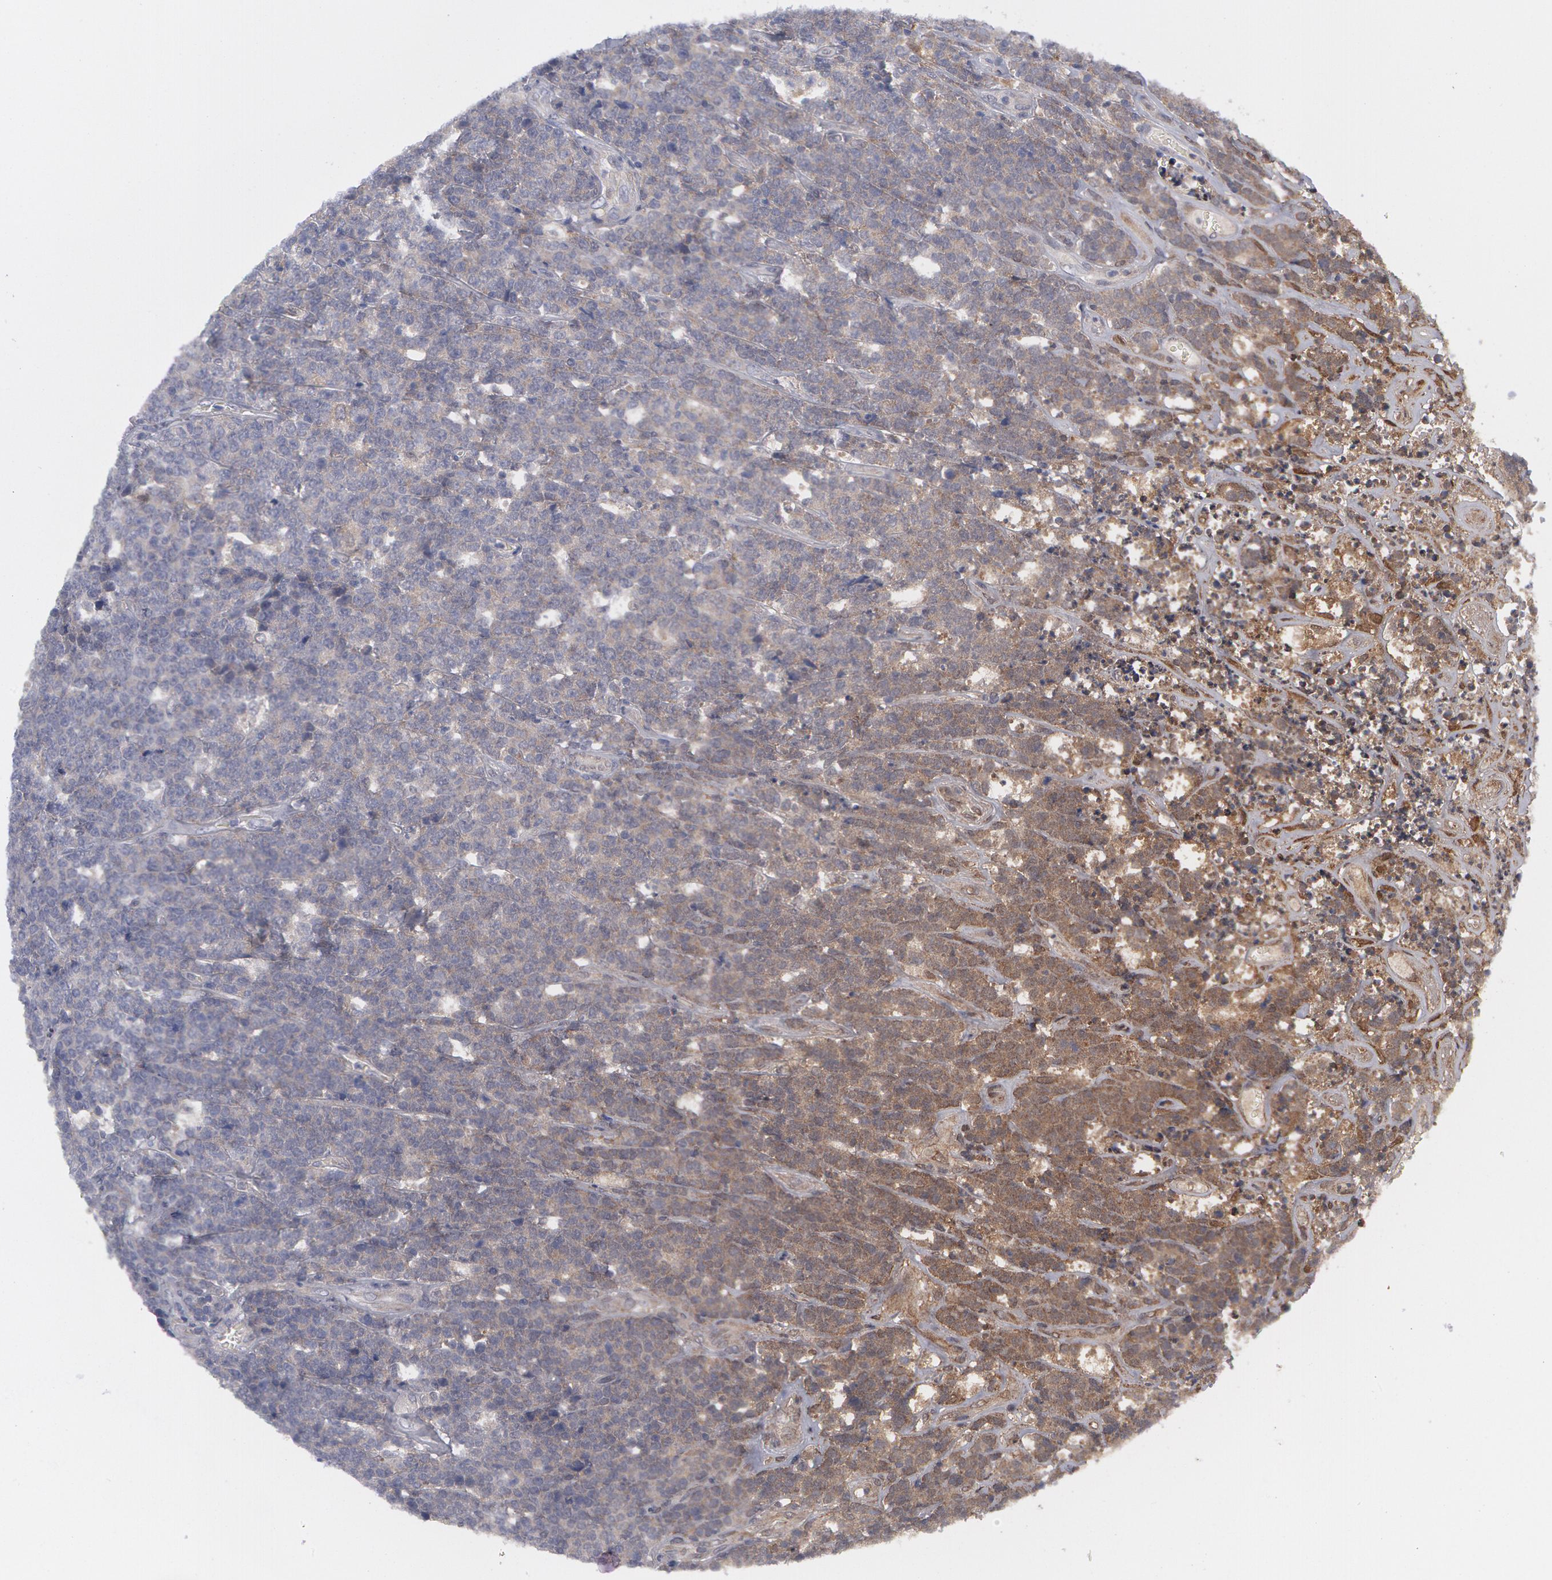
{"staining": {"intensity": "negative", "quantity": "none", "location": "none"}, "tissue": "lymphoma", "cell_type": "Tumor cells", "image_type": "cancer", "snomed": [{"axis": "morphology", "description": "Malignant lymphoma, non-Hodgkin's type, High grade"}, {"axis": "topography", "description": "Small intestine"}, {"axis": "topography", "description": "Colon"}], "caption": "DAB (3,3'-diaminobenzidine) immunohistochemical staining of high-grade malignant lymphoma, non-Hodgkin's type shows no significant positivity in tumor cells. (IHC, brightfield microscopy, high magnification).", "gene": "TXNRD1", "patient": {"sex": "male", "age": 8}}